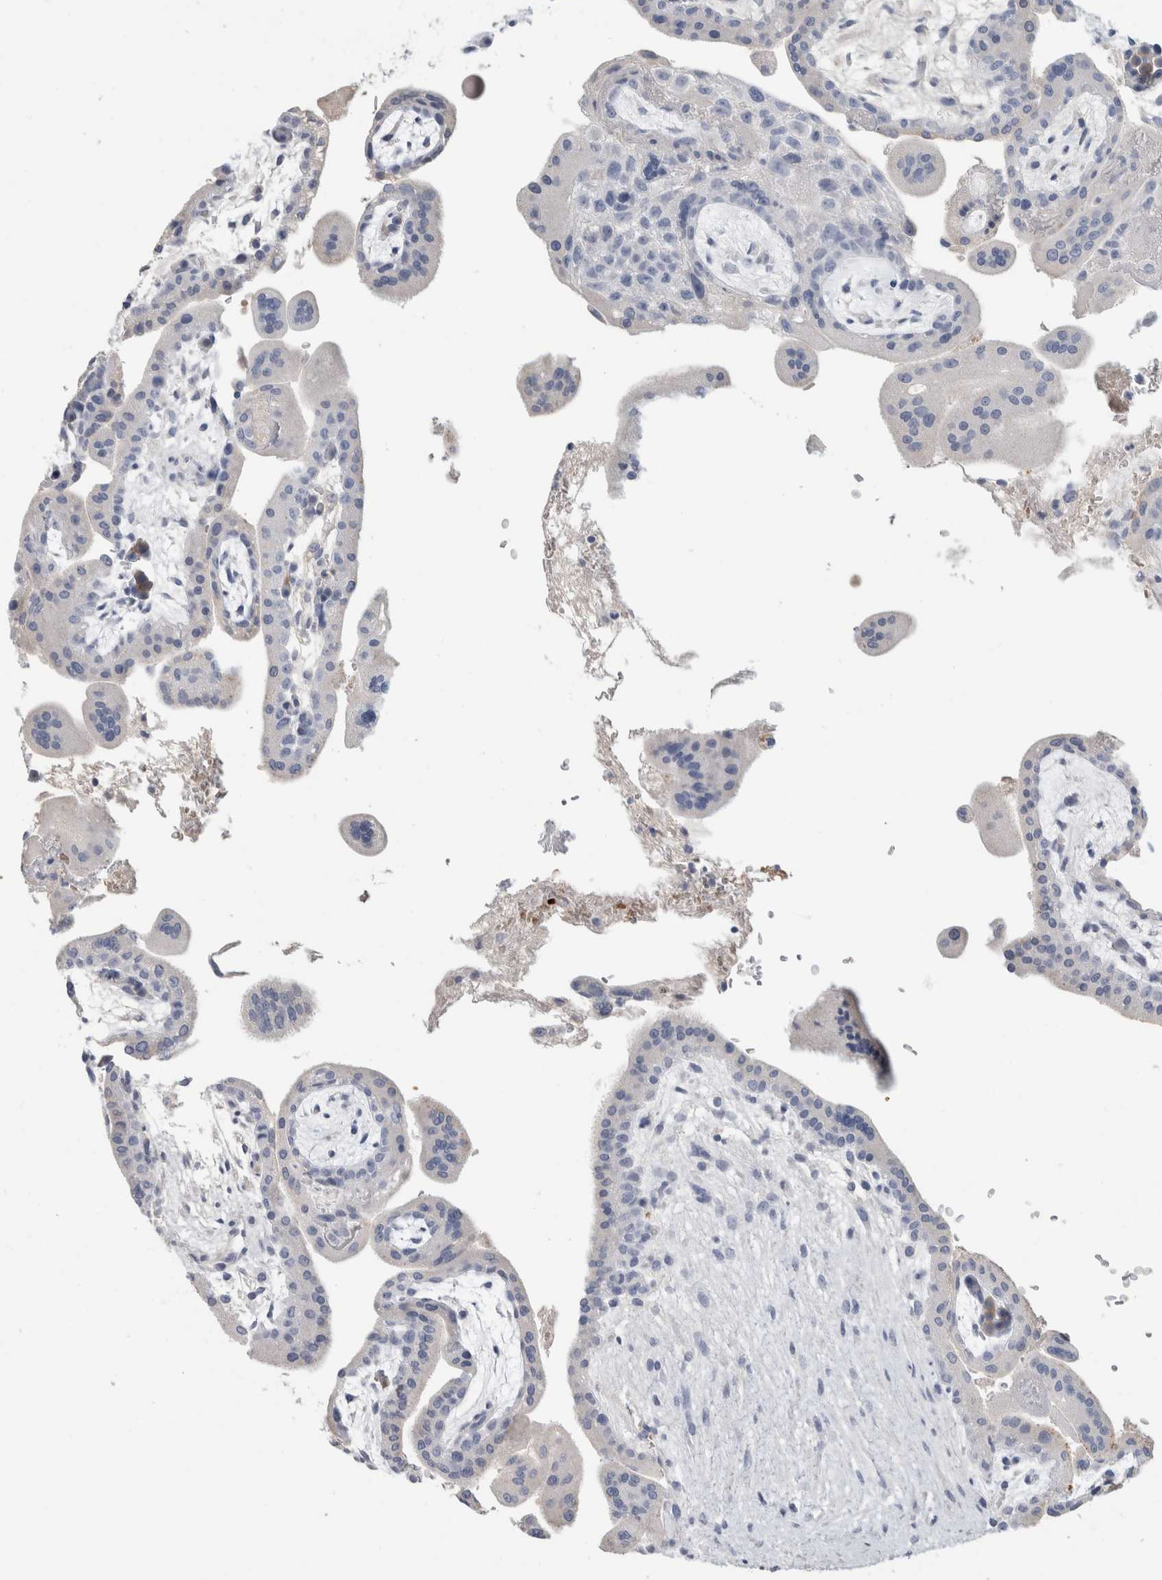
{"staining": {"intensity": "weak", "quantity": "25%-75%", "location": "cytoplasmic/membranous"}, "tissue": "placenta", "cell_type": "Decidual cells", "image_type": "normal", "snomed": [{"axis": "morphology", "description": "Normal tissue, NOS"}, {"axis": "topography", "description": "Placenta"}], "caption": "A histopathology image of placenta stained for a protein demonstrates weak cytoplasmic/membranous brown staining in decidual cells.", "gene": "CA1", "patient": {"sex": "female", "age": 35}}